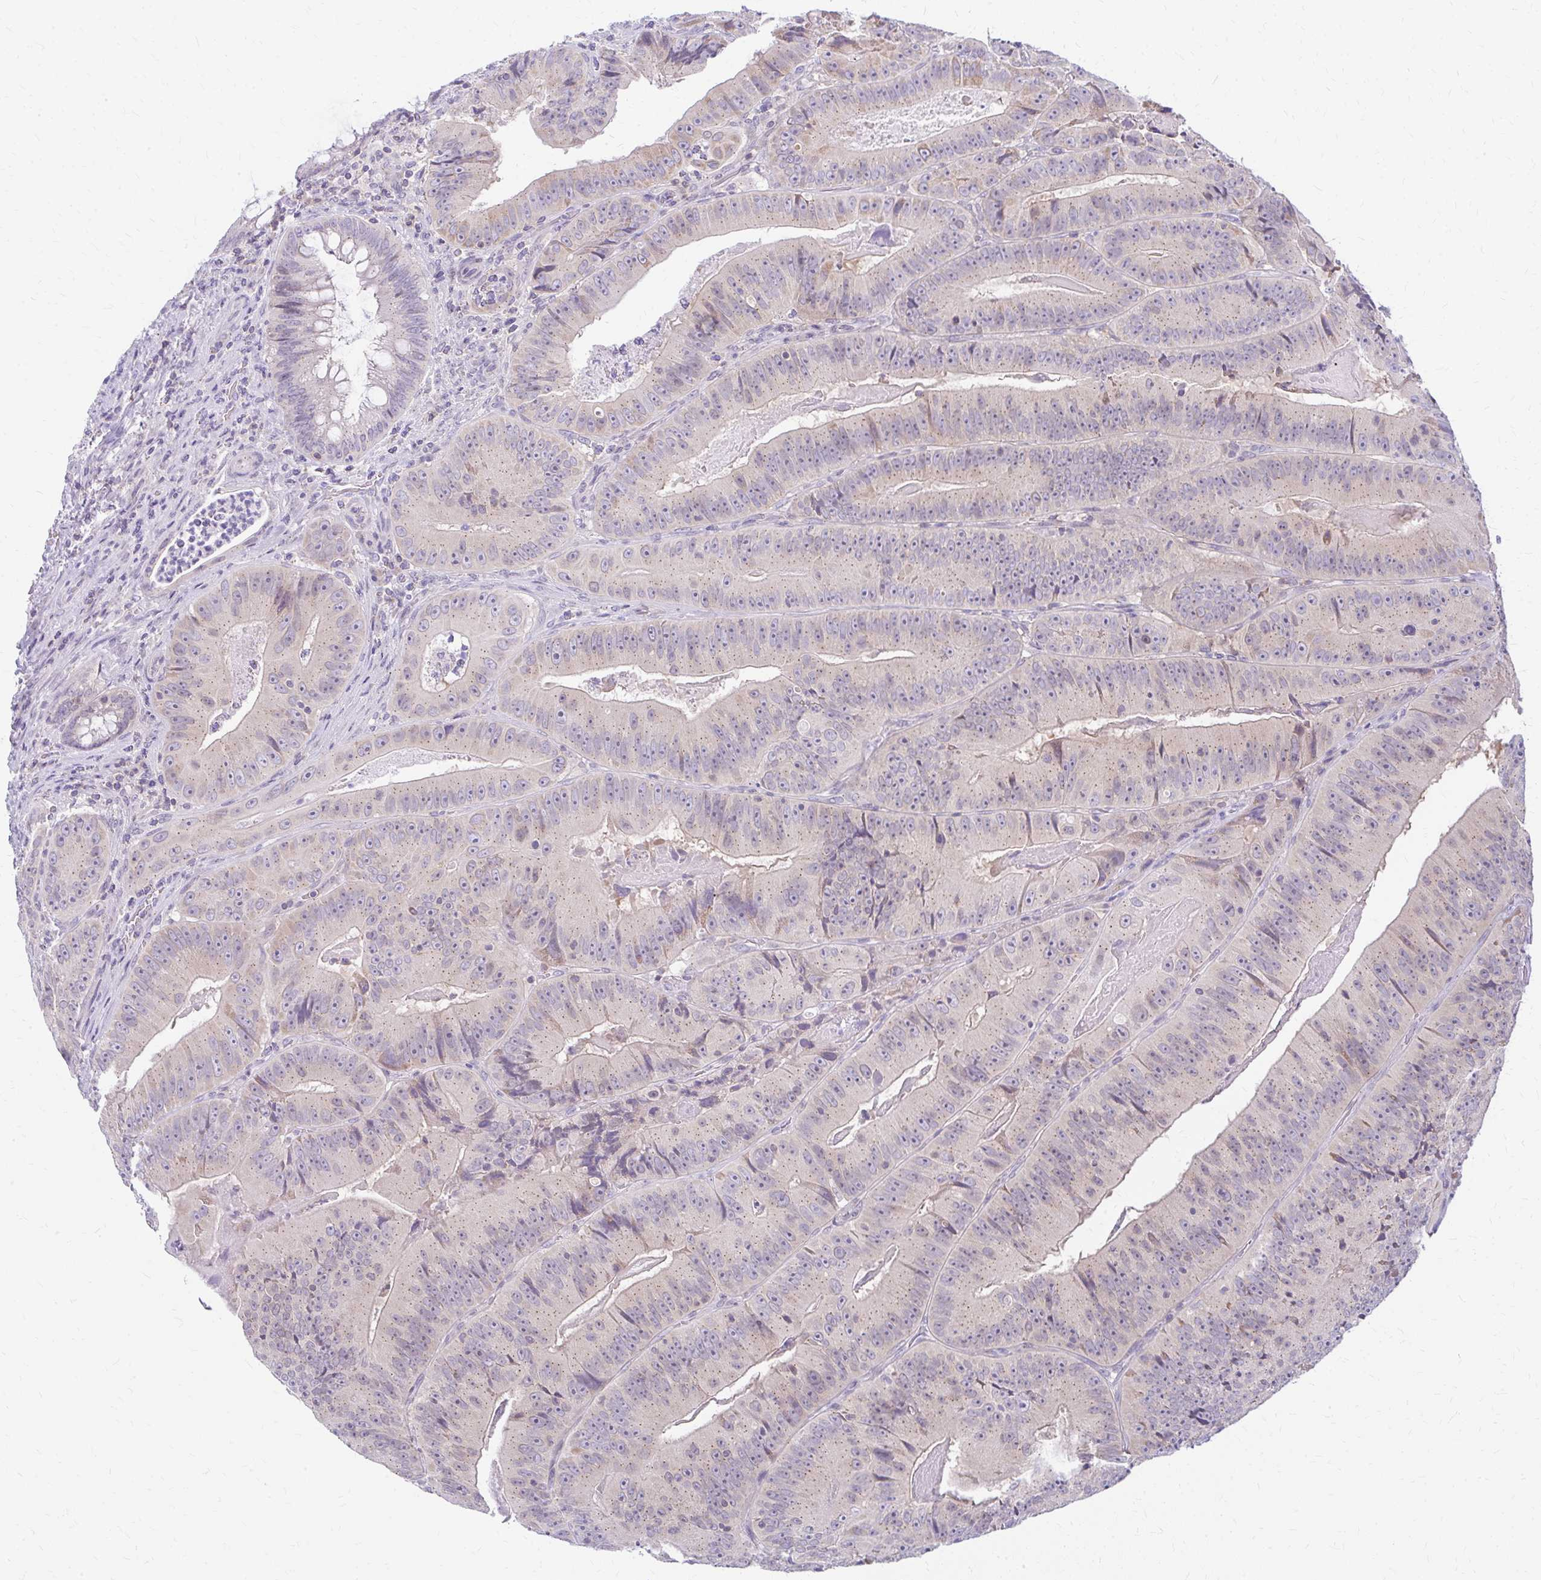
{"staining": {"intensity": "moderate", "quantity": "<25%", "location": "cytoplasmic/membranous"}, "tissue": "colorectal cancer", "cell_type": "Tumor cells", "image_type": "cancer", "snomed": [{"axis": "morphology", "description": "Adenocarcinoma, NOS"}, {"axis": "topography", "description": "Colon"}], "caption": "A photomicrograph showing moderate cytoplasmic/membranous staining in about <25% of tumor cells in adenocarcinoma (colorectal), as visualized by brown immunohistochemical staining.", "gene": "RADIL", "patient": {"sex": "female", "age": 86}}